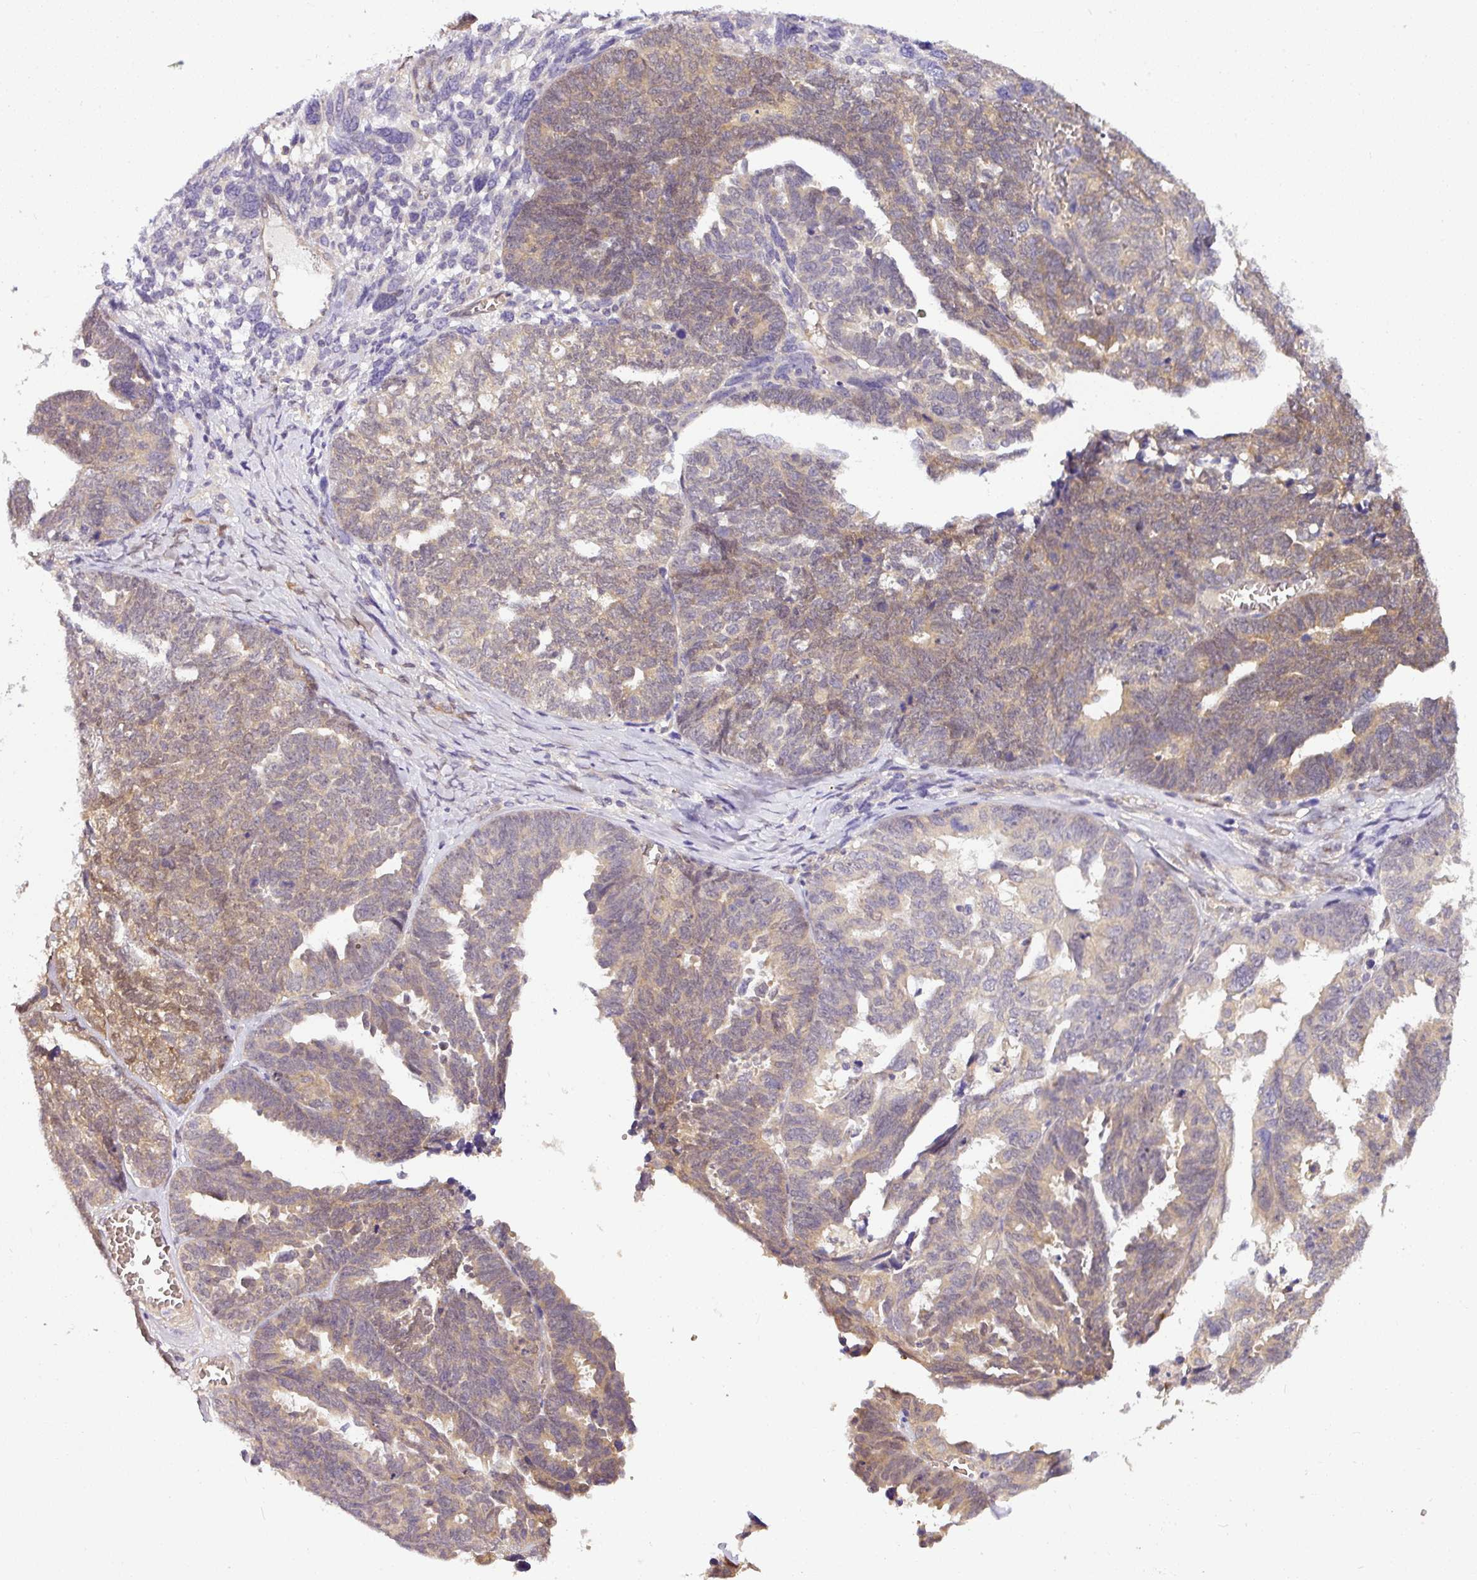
{"staining": {"intensity": "weak", "quantity": "25%-75%", "location": "cytoplasmic/membranous"}, "tissue": "ovarian cancer", "cell_type": "Tumor cells", "image_type": "cancer", "snomed": [{"axis": "morphology", "description": "Cystadenocarcinoma, serous, NOS"}, {"axis": "topography", "description": "Ovary"}], "caption": "There is low levels of weak cytoplasmic/membranous expression in tumor cells of ovarian cancer, as demonstrated by immunohistochemical staining (brown color).", "gene": "ADH5", "patient": {"sex": "female", "age": 79}}